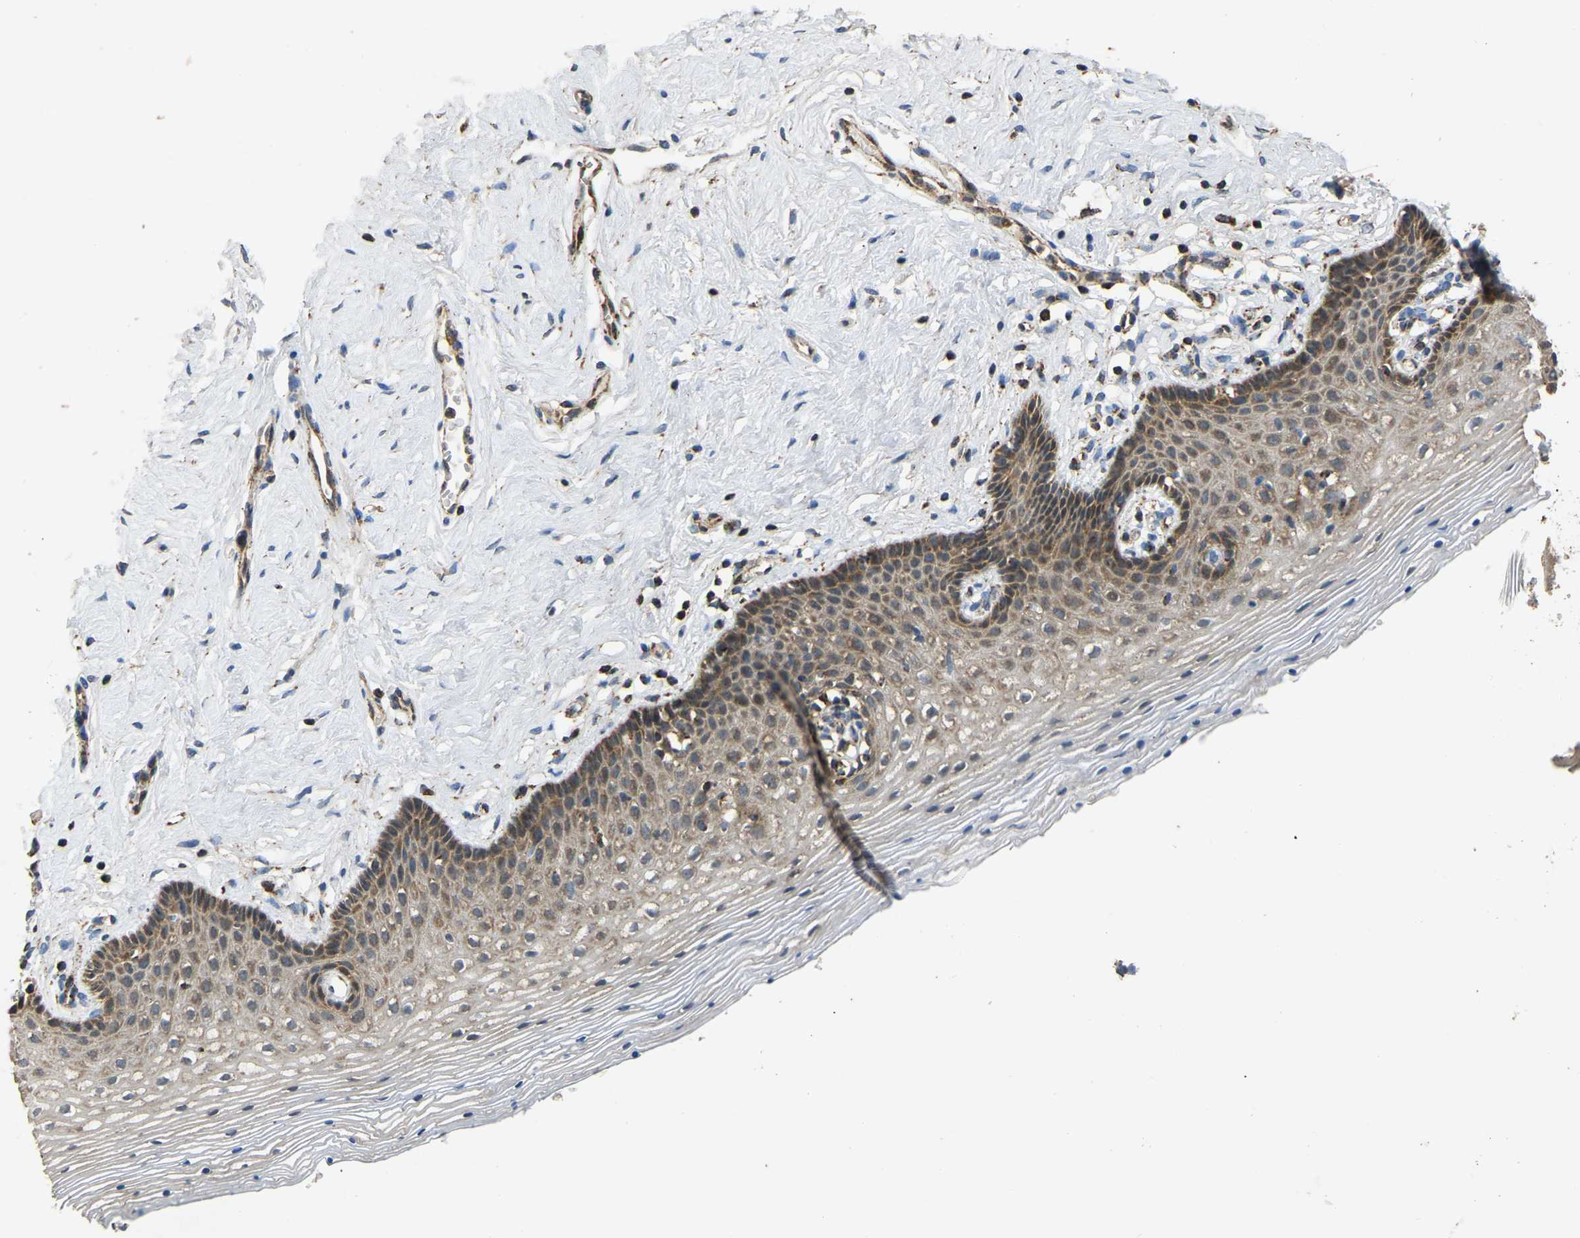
{"staining": {"intensity": "moderate", "quantity": ">75%", "location": "cytoplasmic/membranous"}, "tissue": "vagina", "cell_type": "Squamous epithelial cells", "image_type": "normal", "snomed": [{"axis": "morphology", "description": "Normal tissue, NOS"}, {"axis": "topography", "description": "Vagina"}], "caption": "Immunohistochemistry of normal vagina exhibits medium levels of moderate cytoplasmic/membranous staining in about >75% of squamous epithelial cells.", "gene": "TUFM", "patient": {"sex": "female", "age": 32}}